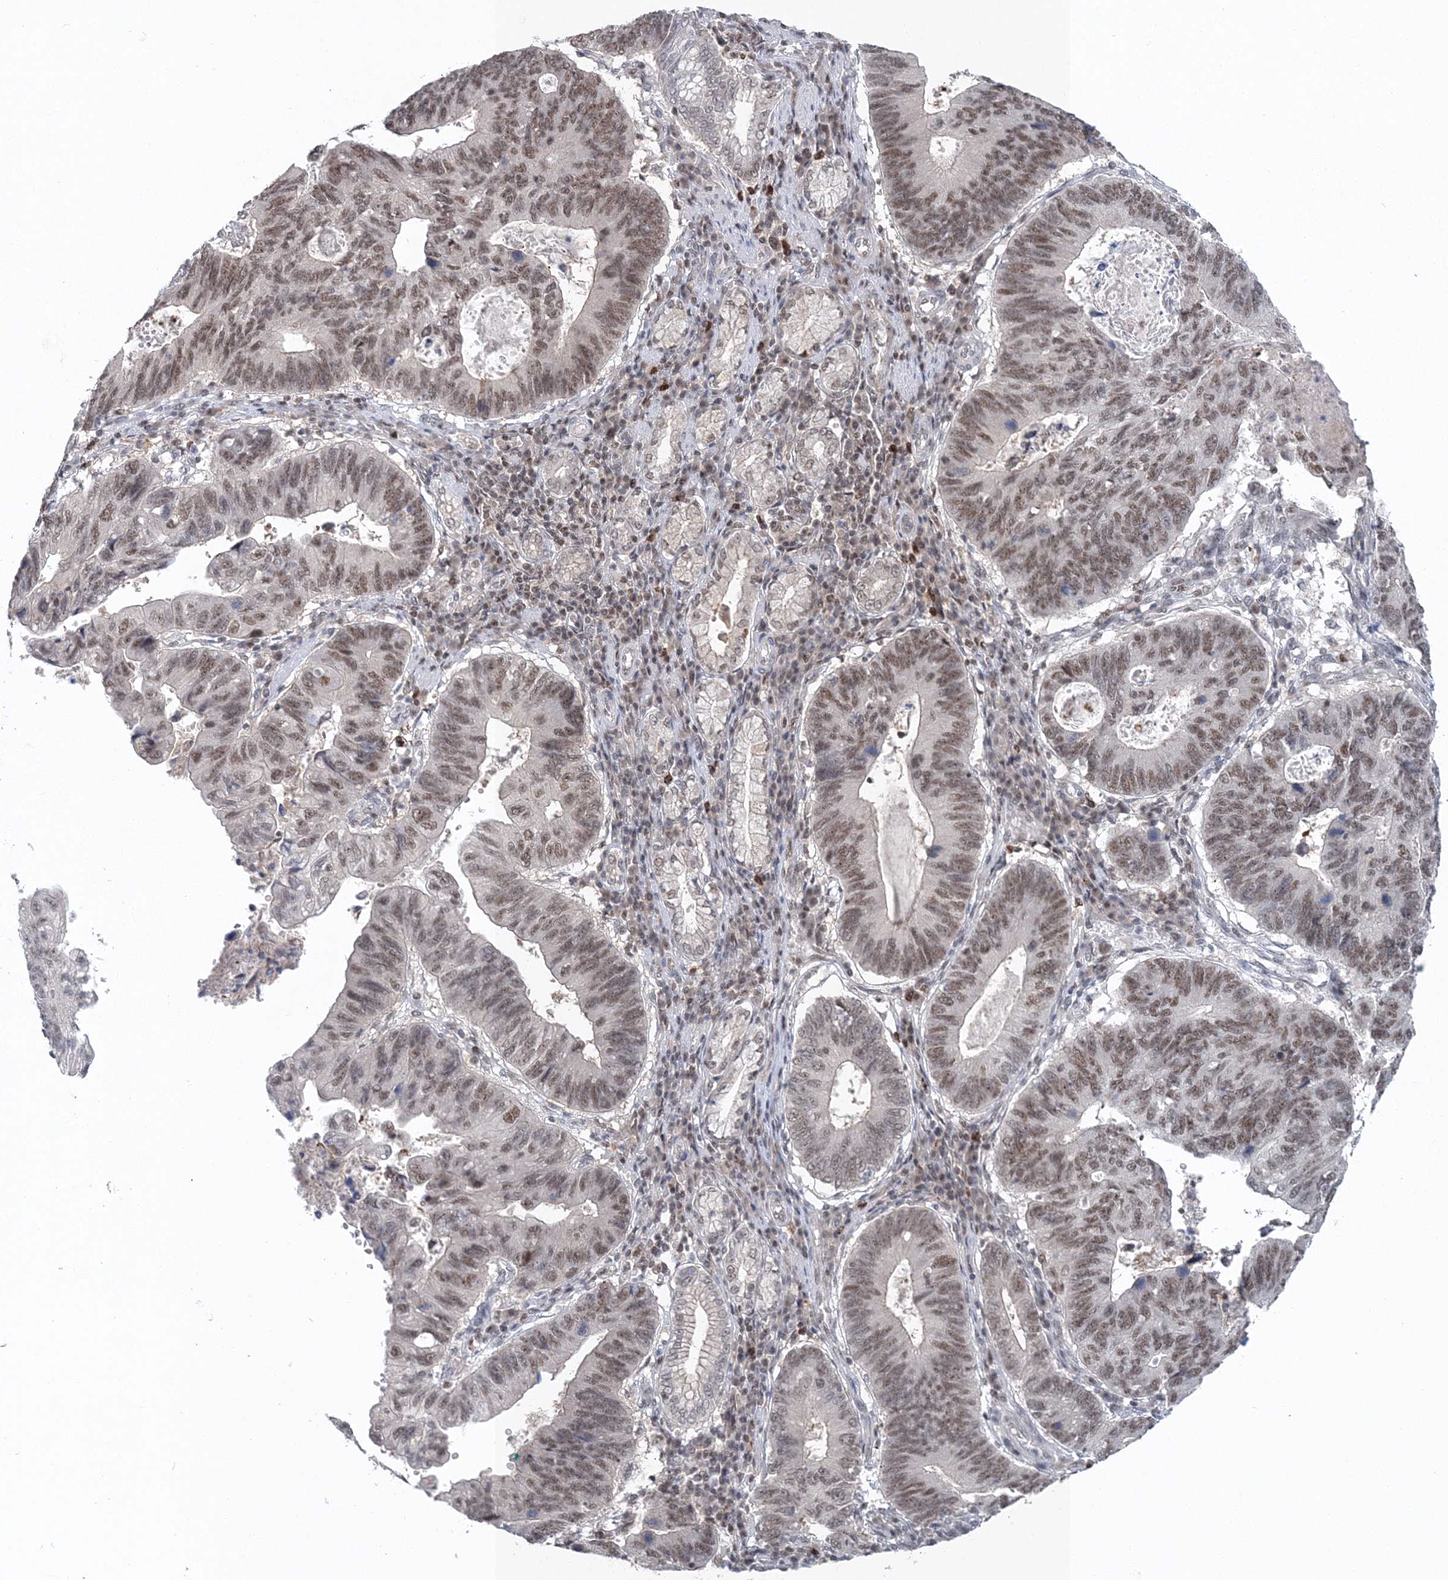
{"staining": {"intensity": "moderate", "quantity": ">75%", "location": "nuclear"}, "tissue": "stomach cancer", "cell_type": "Tumor cells", "image_type": "cancer", "snomed": [{"axis": "morphology", "description": "Adenocarcinoma, NOS"}, {"axis": "topography", "description": "Stomach"}], "caption": "An immunohistochemistry (IHC) photomicrograph of neoplastic tissue is shown. Protein staining in brown labels moderate nuclear positivity in stomach cancer within tumor cells. (IHC, brightfield microscopy, high magnification).", "gene": "PDS5A", "patient": {"sex": "male", "age": 59}}